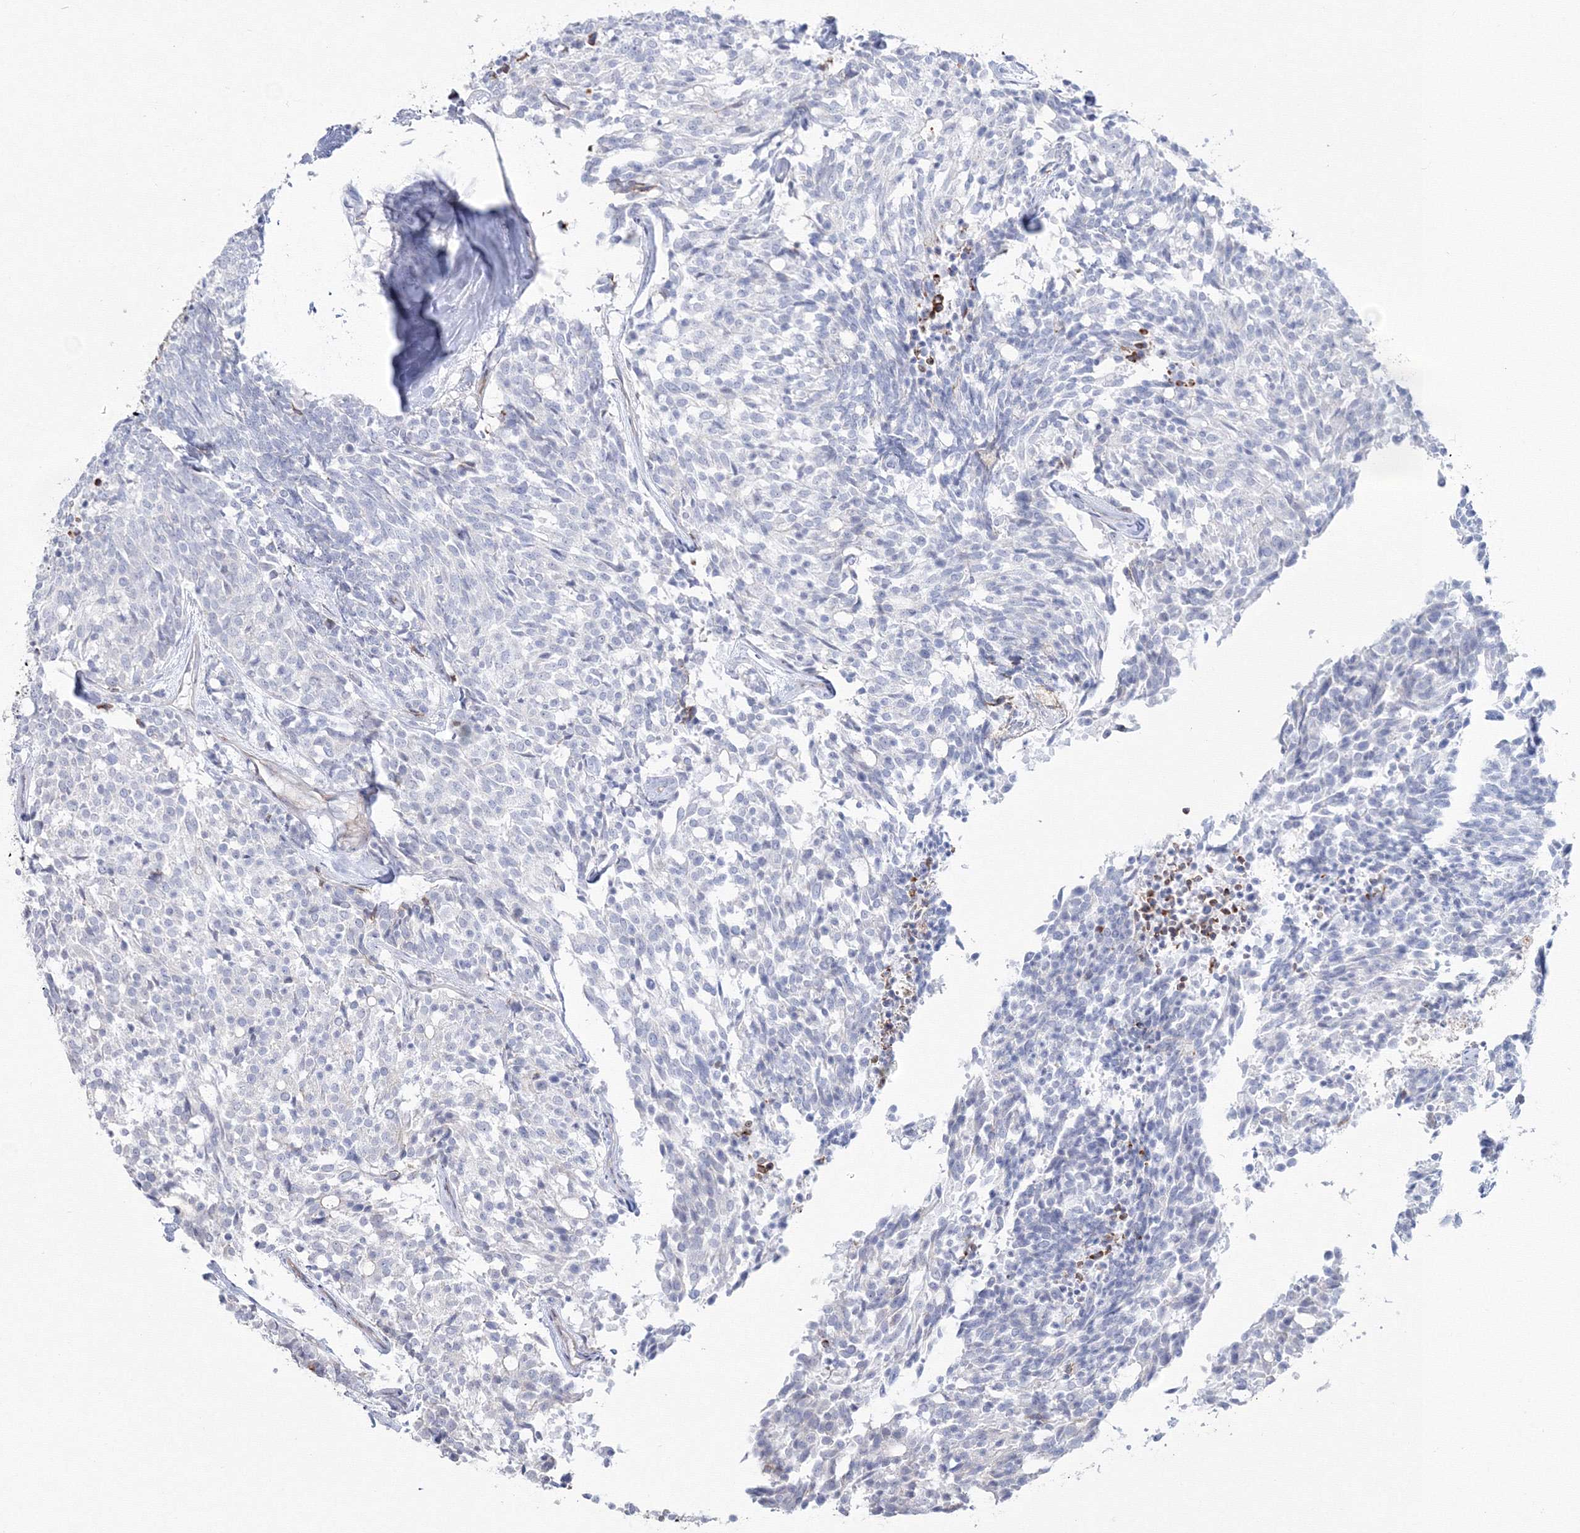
{"staining": {"intensity": "negative", "quantity": "none", "location": "none"}, "tissue": "carcinoid", "cell_type": "Tumor cells", "image_type": "cancer", "snomed": [{"axis": "morphology", "description": "Carcinoid, malignant, NOS"}, {"axis": "topography", "description": "Pancreas"}], "caption": "IHC micrograph of malignant carcinoid stained for a protein (brown), which displays no positivity in tumor cells.", "gene": "HYAL2", "patient": {"sex": "female", "age": 54}}